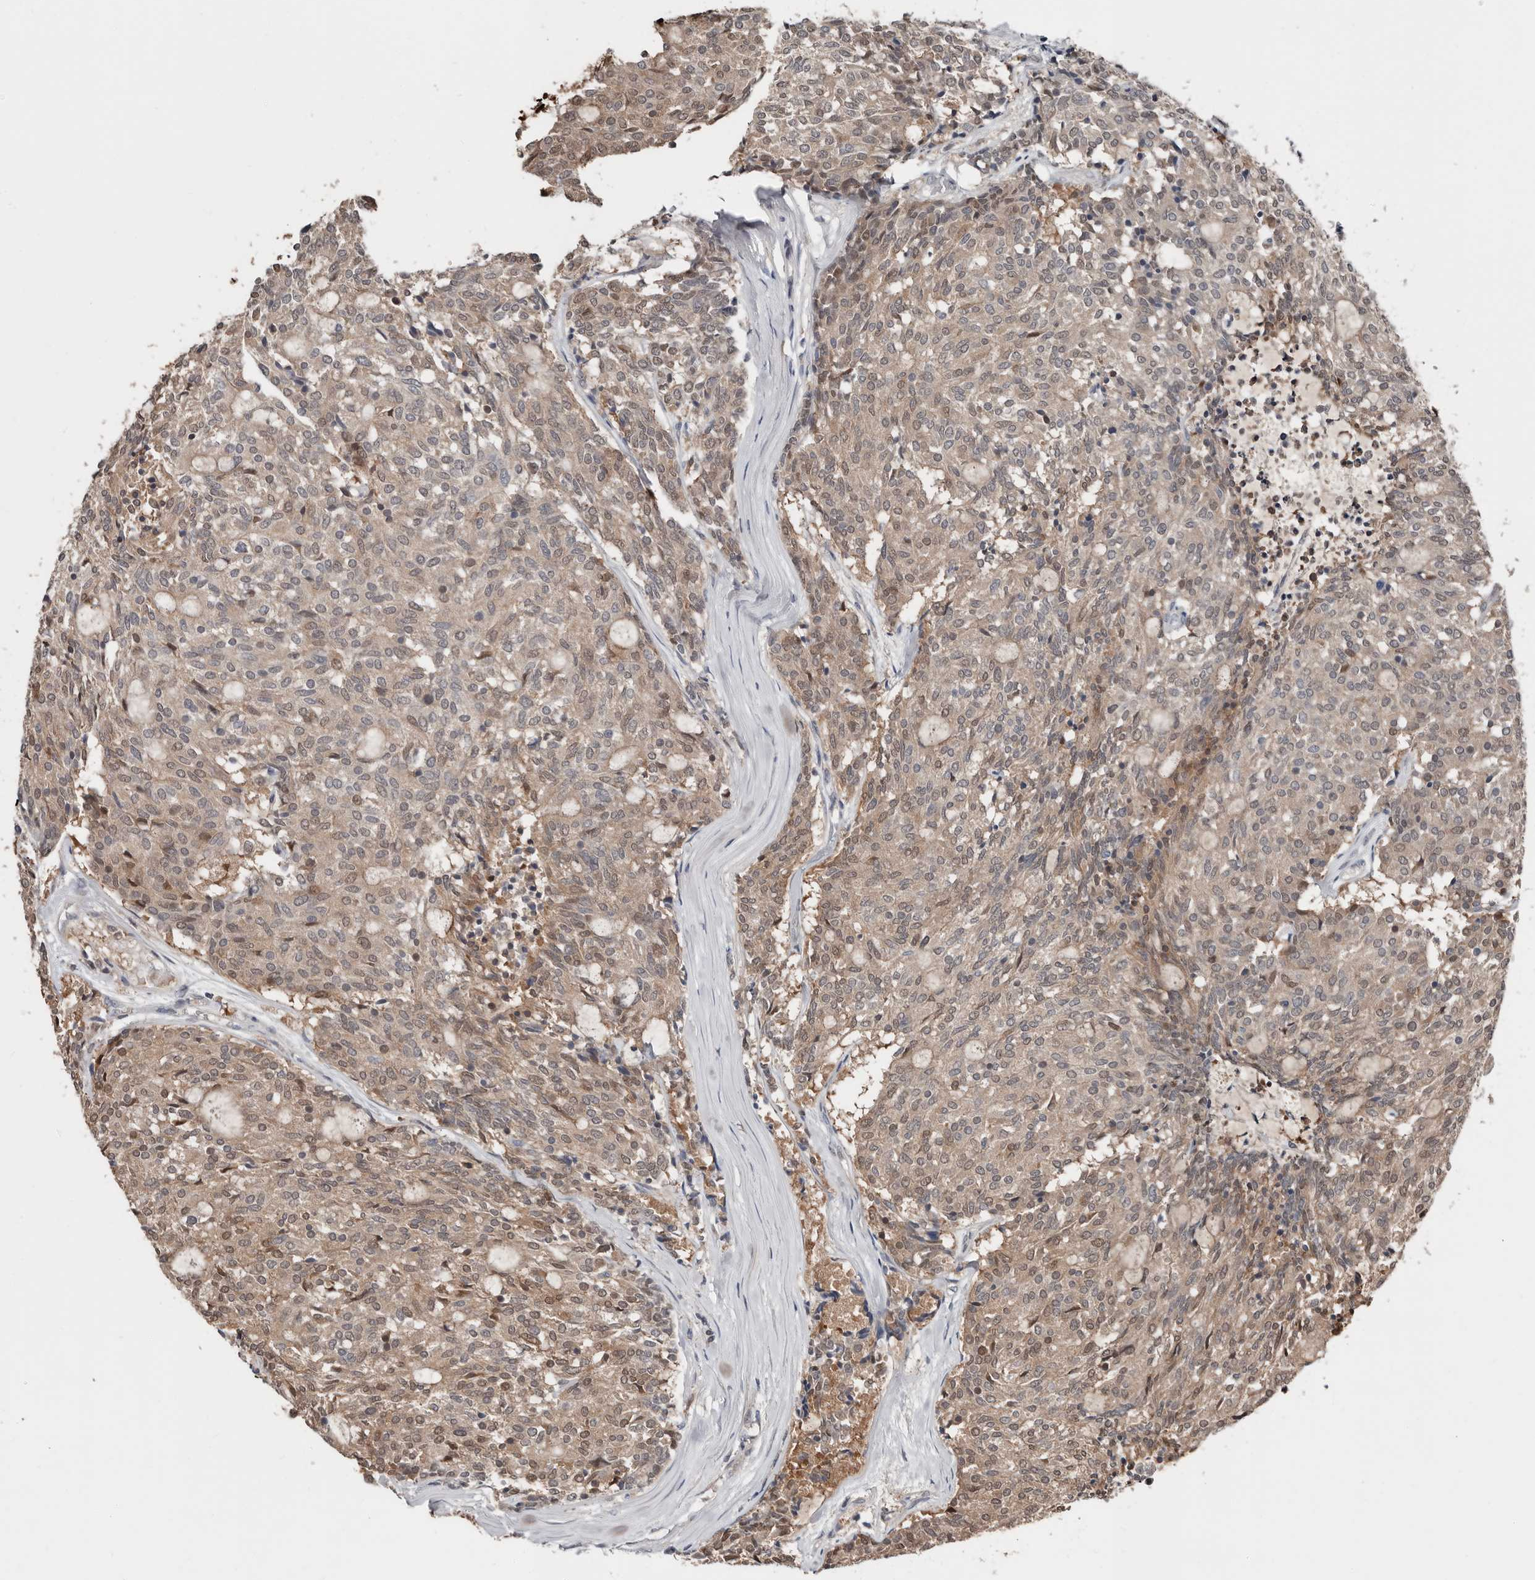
{"staining": {"intensity": "weak", "quantity": ">75%", "location": "cytoplasmic/membranous,nuclear"}, "tissue": "carcinoid", "cell_type": "Tumor cells", "image_type": "cancer", "snomed": [{"axis": "morphology", "description": "Carcinoid, malignant, NOS"}, {"axis": "topography", "description": "Pancreas"}], "caption": "Carcinoid (malignant) stained with immunohistochemistry (IHC) demonstrates weak cytoplasmic/membranous and nuclear staining in approximately >75% of tumor cells.", "gene": "ASRGL1", "patient": {"sex": "female", "age": 54}}